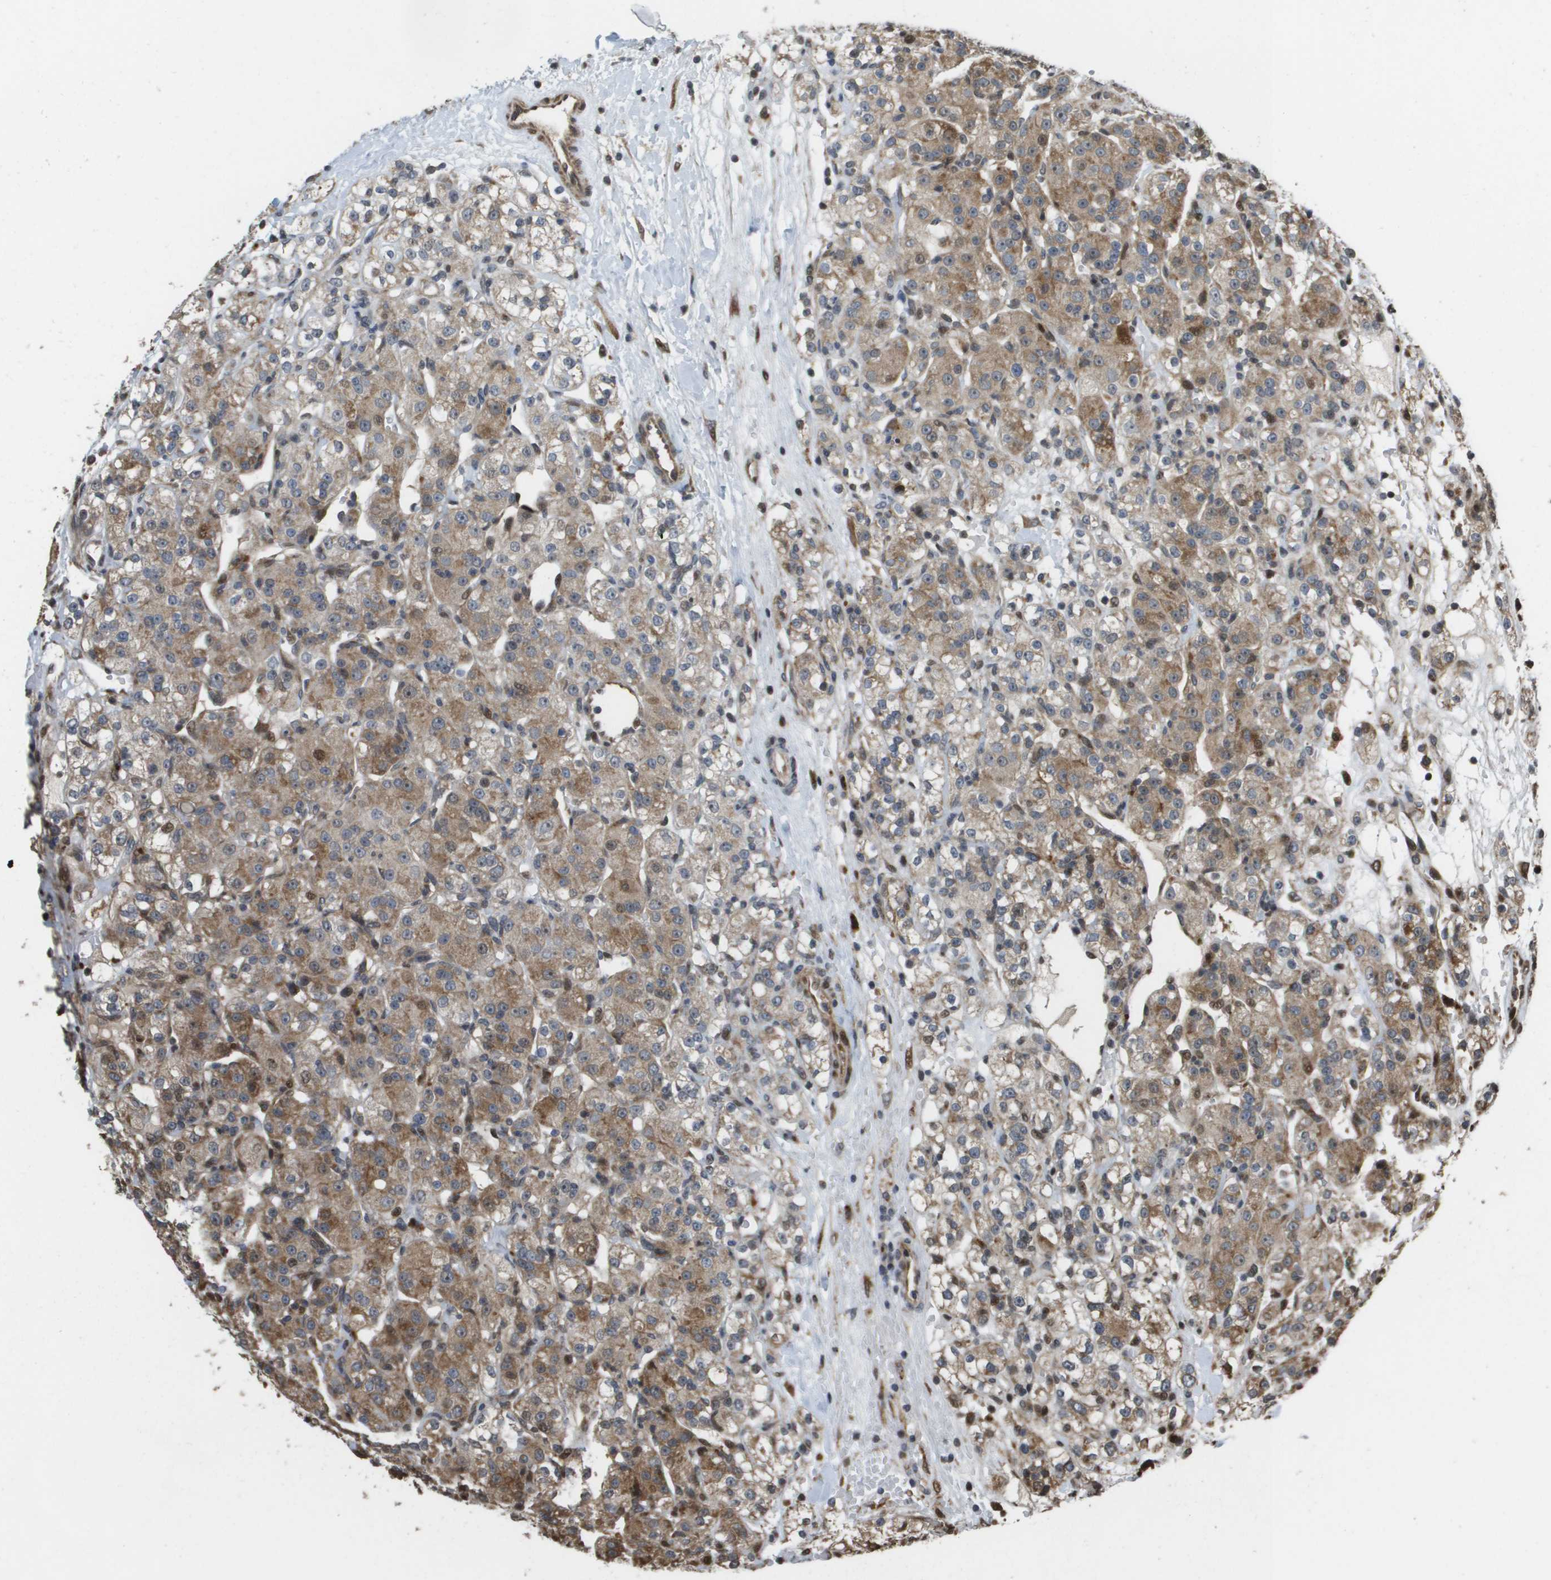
{"staining": {"intensity": "moderate", "quantity": ">75%", "location": "cytoplasmic/membranous"}, "tissue": "renal cancer", "cell_type": "Tumor cells", "image_type": "cancer", "snomed": [{"axis": "morphology", "description": "Normal tissue, NOS"}, {"axis": "morphology", "description": "Adenocarcinoma, NOS"}, {"axis": "topography", "description": "Kidney"}], "caption": "Immunohistochemistry (IHC) staining of renal cancer, which exhibits medium levels of moderate cytoplasmic/membranous positivity in approximately >75% of tumor cells indicating moderate cytoplasmic/membranous protein expression. The staining was performed using DAB (3,3'-diaminobenzidine) (brown) for protein detection and nuclei were counterstained in hematoxylin (blue).", "gene": "AXIN2", "patient": {"sex": "male", "age": 61}}